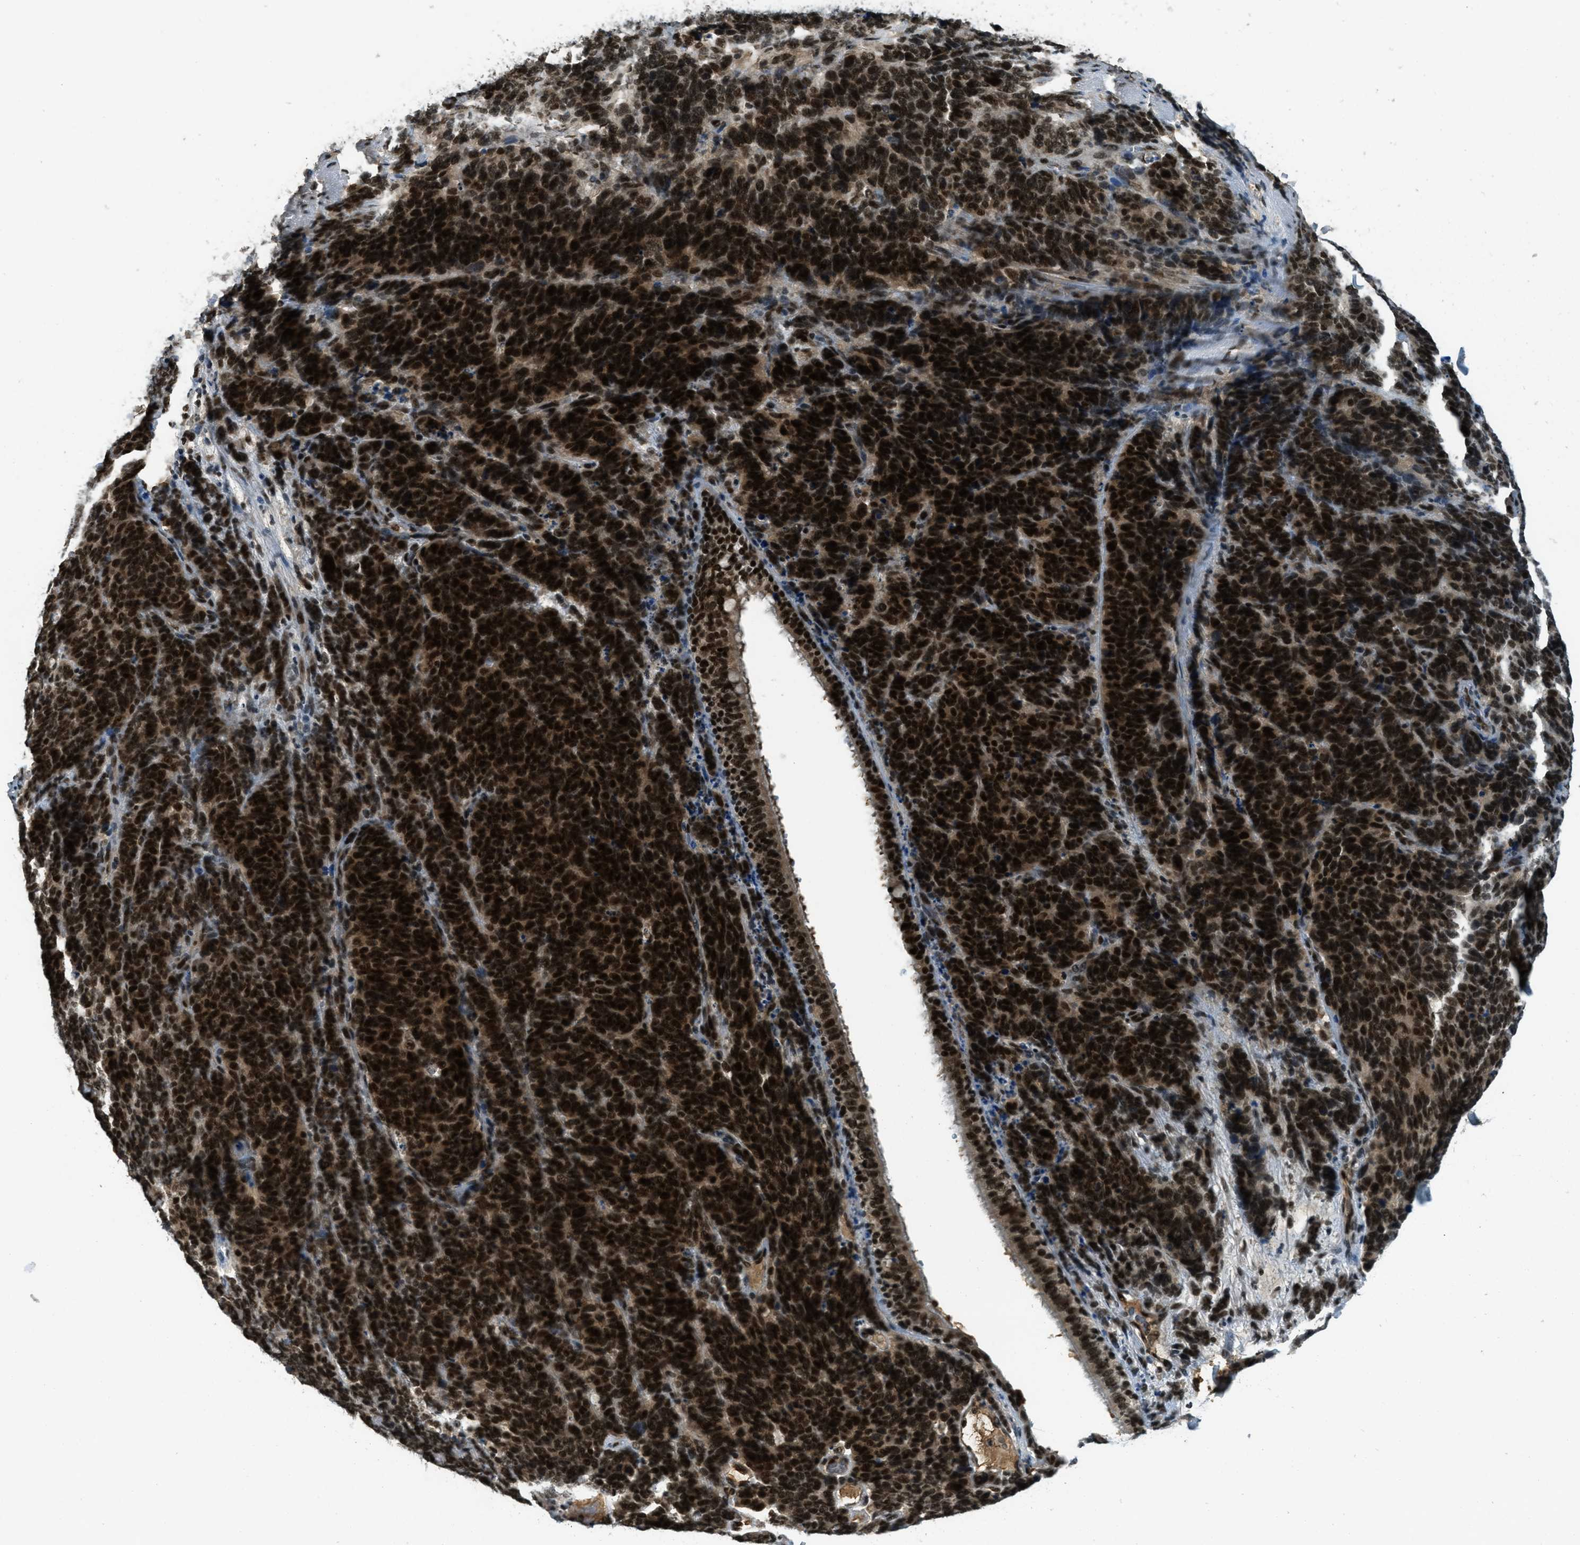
{"staining": {"intensity": "strong", "quantity": ">75%", "location": "nuclear"}, "tissue": "lung cancer", "cell_type": "Tumor cells", "image_type": "cancer", "snomed": [{"axis": "morphology", "description": "Neoplasm, malignant, NOS"}, {"axis": "topography", "description": "Lung"}], "caption": "Immunohistochemistry staining of lung cancer (malignant neoplasm), which reveals high levels of strong nuclear expression in about >75% of tumor cells indicating strong nuclear protein positivity. The staining was performed using DAB (brown) for protein detection and nuclei were counterstained in hematoxylin (blue).", "gene": "ZNF148", "patient": {"sex": "female", "age": 58}}